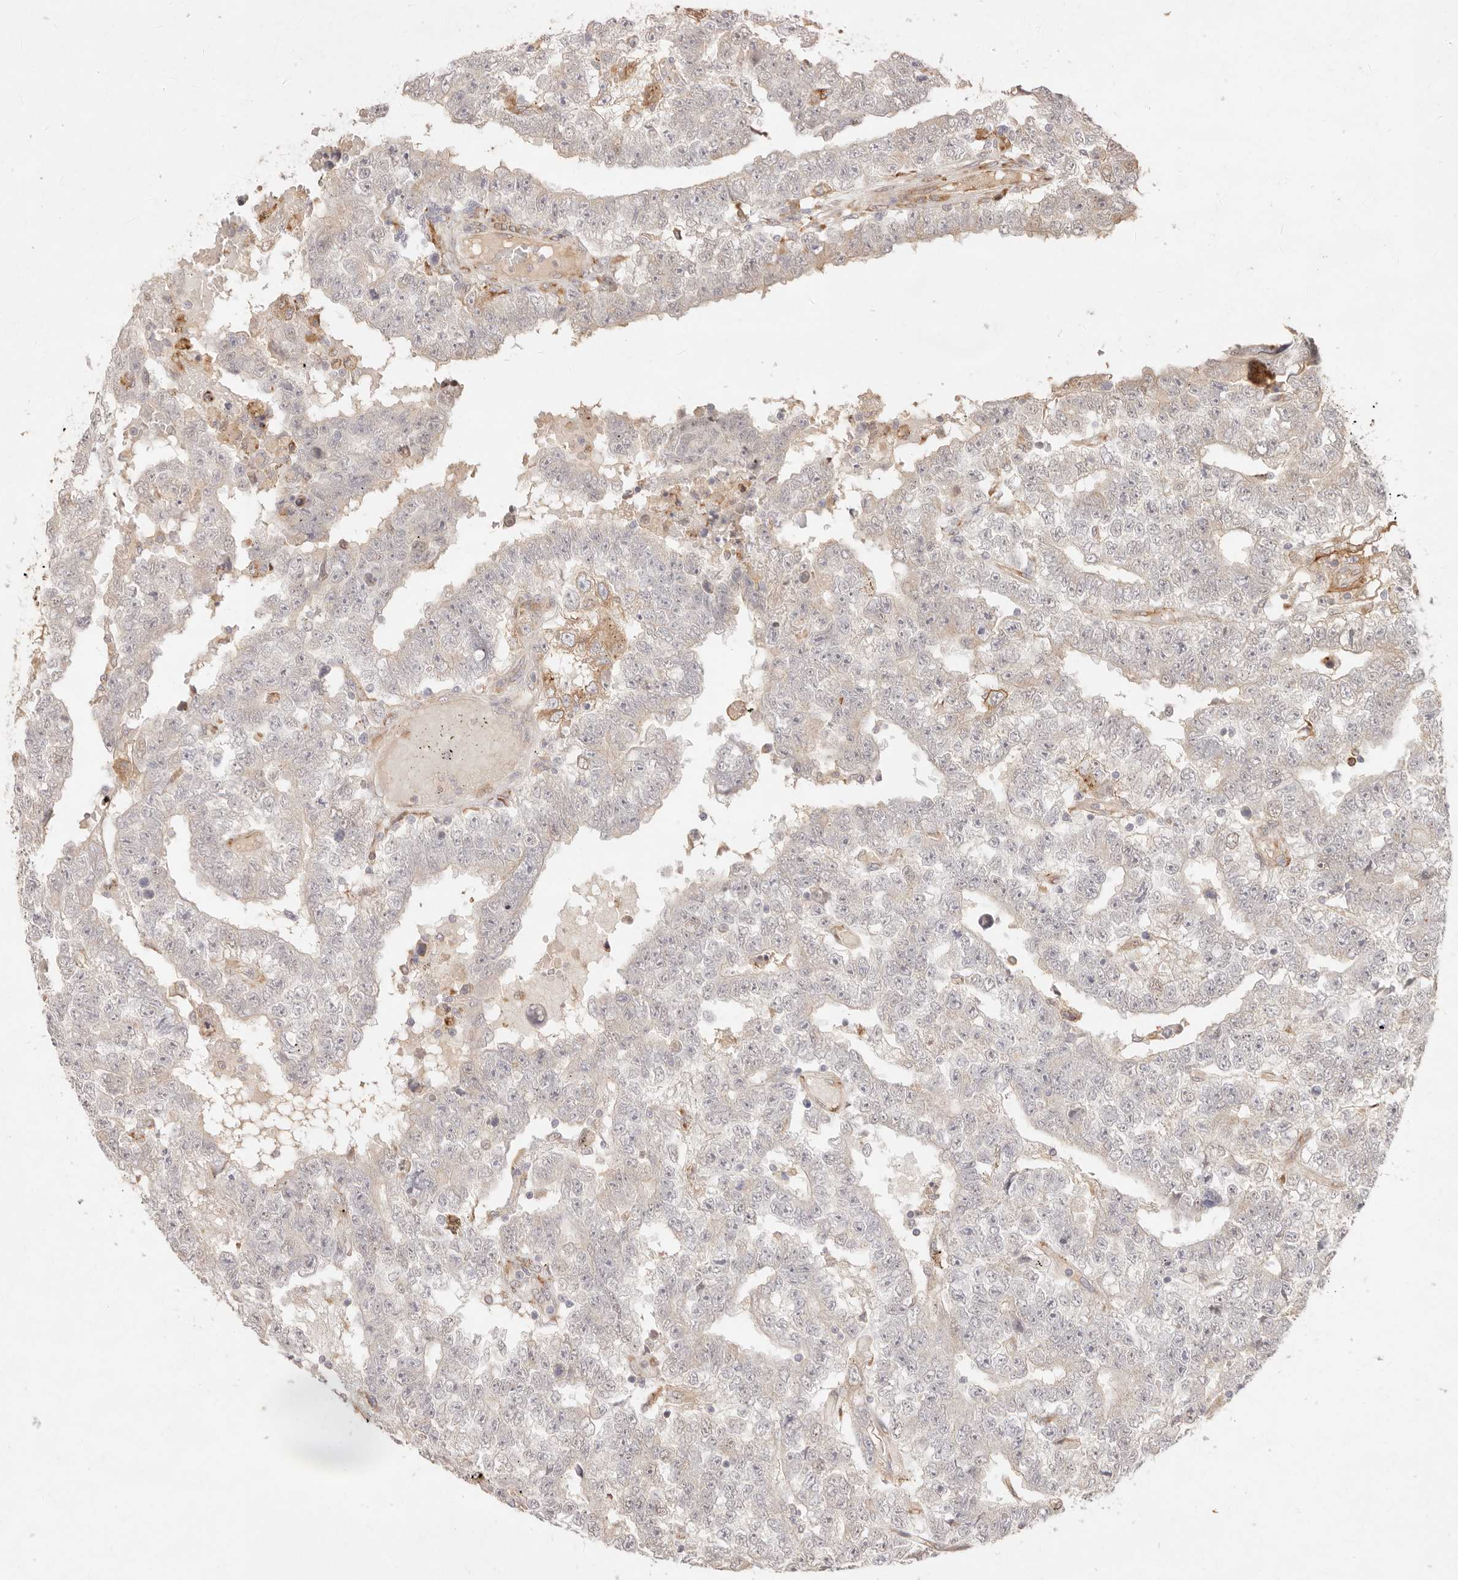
{"staining": {"intensity": "negative", "quantity": "none", "location": "none"}, "tissue": "testis cancer", "cell_type": "Tumor cells", "image_type": "cancer", "snomed": [{"axis": "morphology", "description": "Carcinoma, Embryonal, NOS"}, {"axis": "topography", "description": "Testis"}], "caption": "The immunohistochemistry micrograph has no significant positivity in tumor cells of testis embryonal carcinoma tissue.", "gene": "C1orf127", "patient": {"sex": "male", "age": 25}}